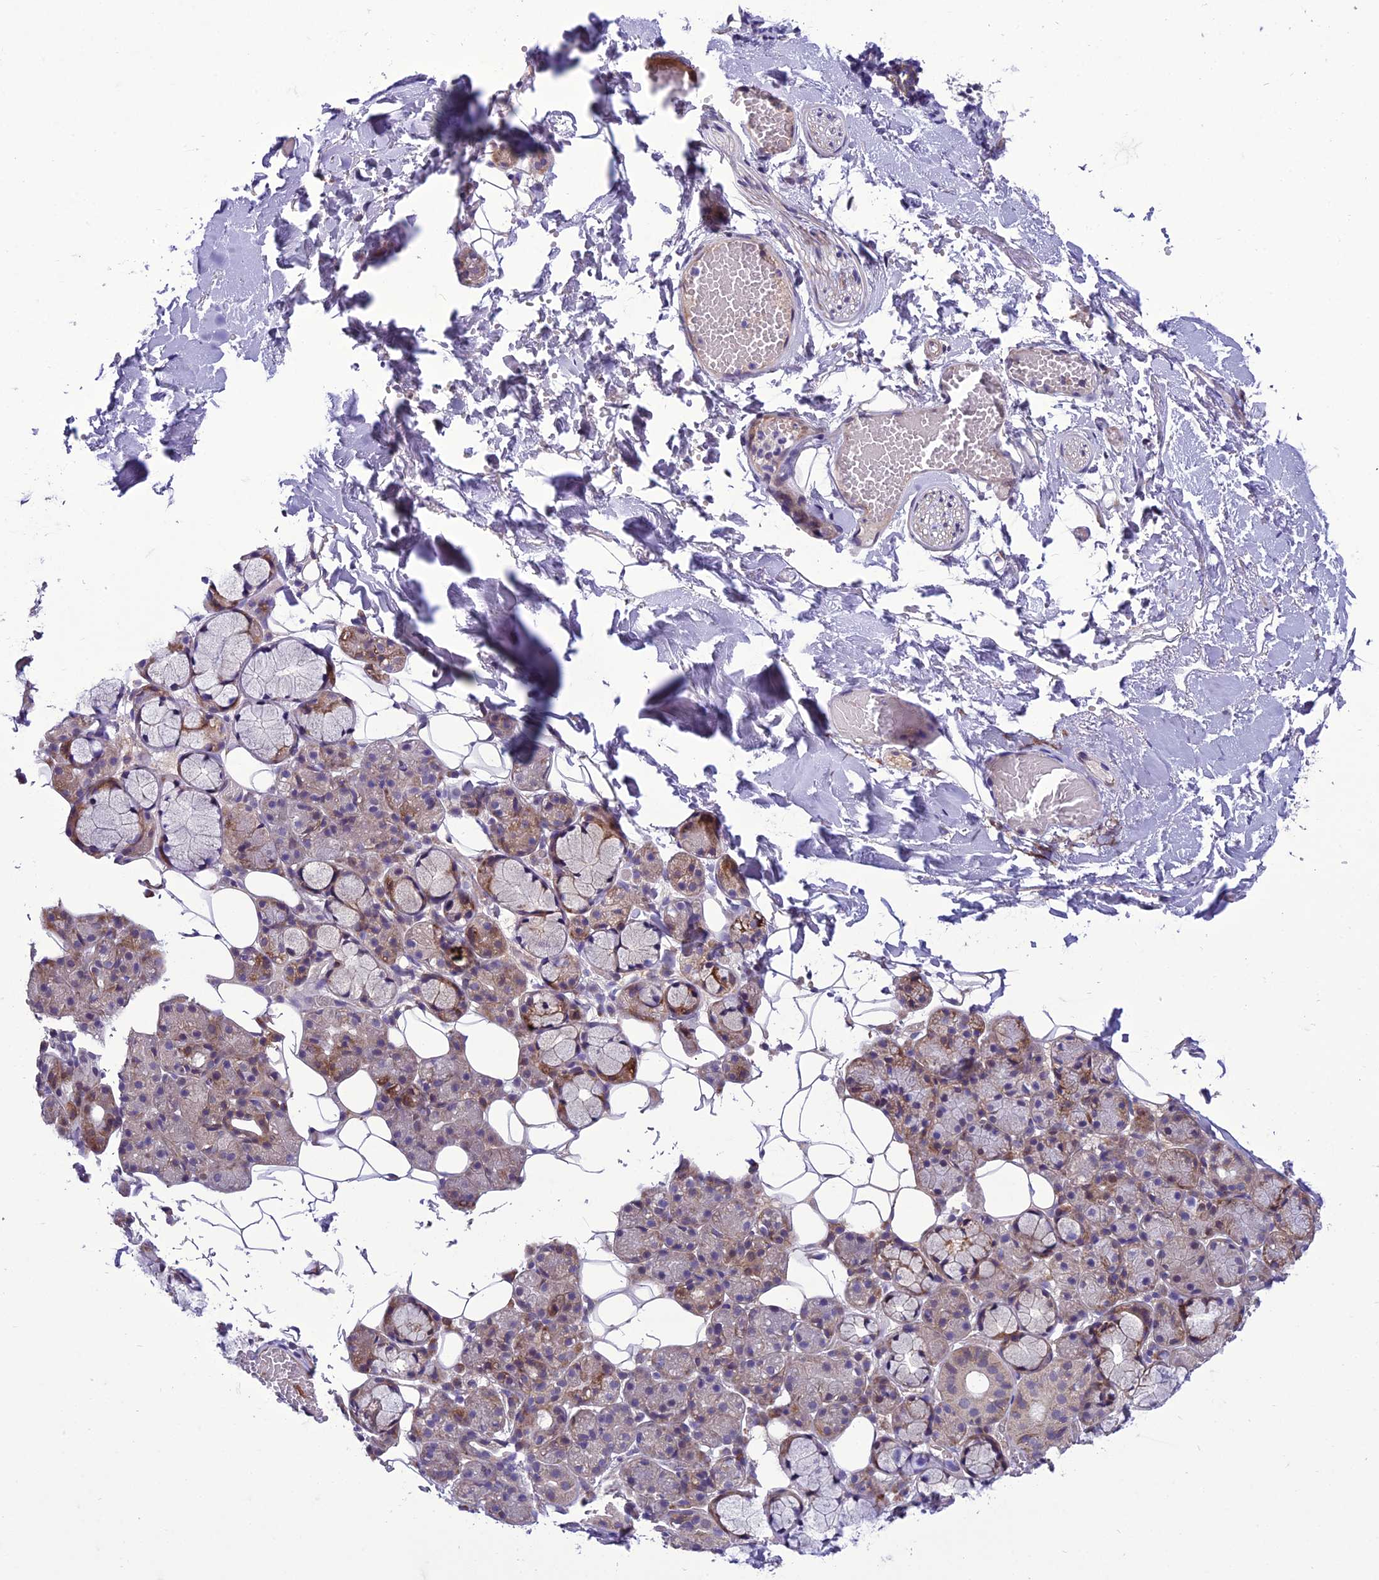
{"staining": {"intensity": "moderate", "quantity": "<25%", "location": "cytoplasmic/membranous"}, "tissue": "salivary gland", "cell_type": "Glandular cells", "image_type": "normal", "snomed": [{"axis": "morphology", "description": "Normal tissue, NOS"}, {"axis": "topography", "description": "Salivary gland"}], "caption": "Salivary gland stained with DAB immunohistochemistry (IHC) exhibits low levels of moderate cytoplasmic/membranous positivity in approximately <25% of glandular cells.", "gene": "GAB4", "patient": {"sex": "male", "age": 63}}